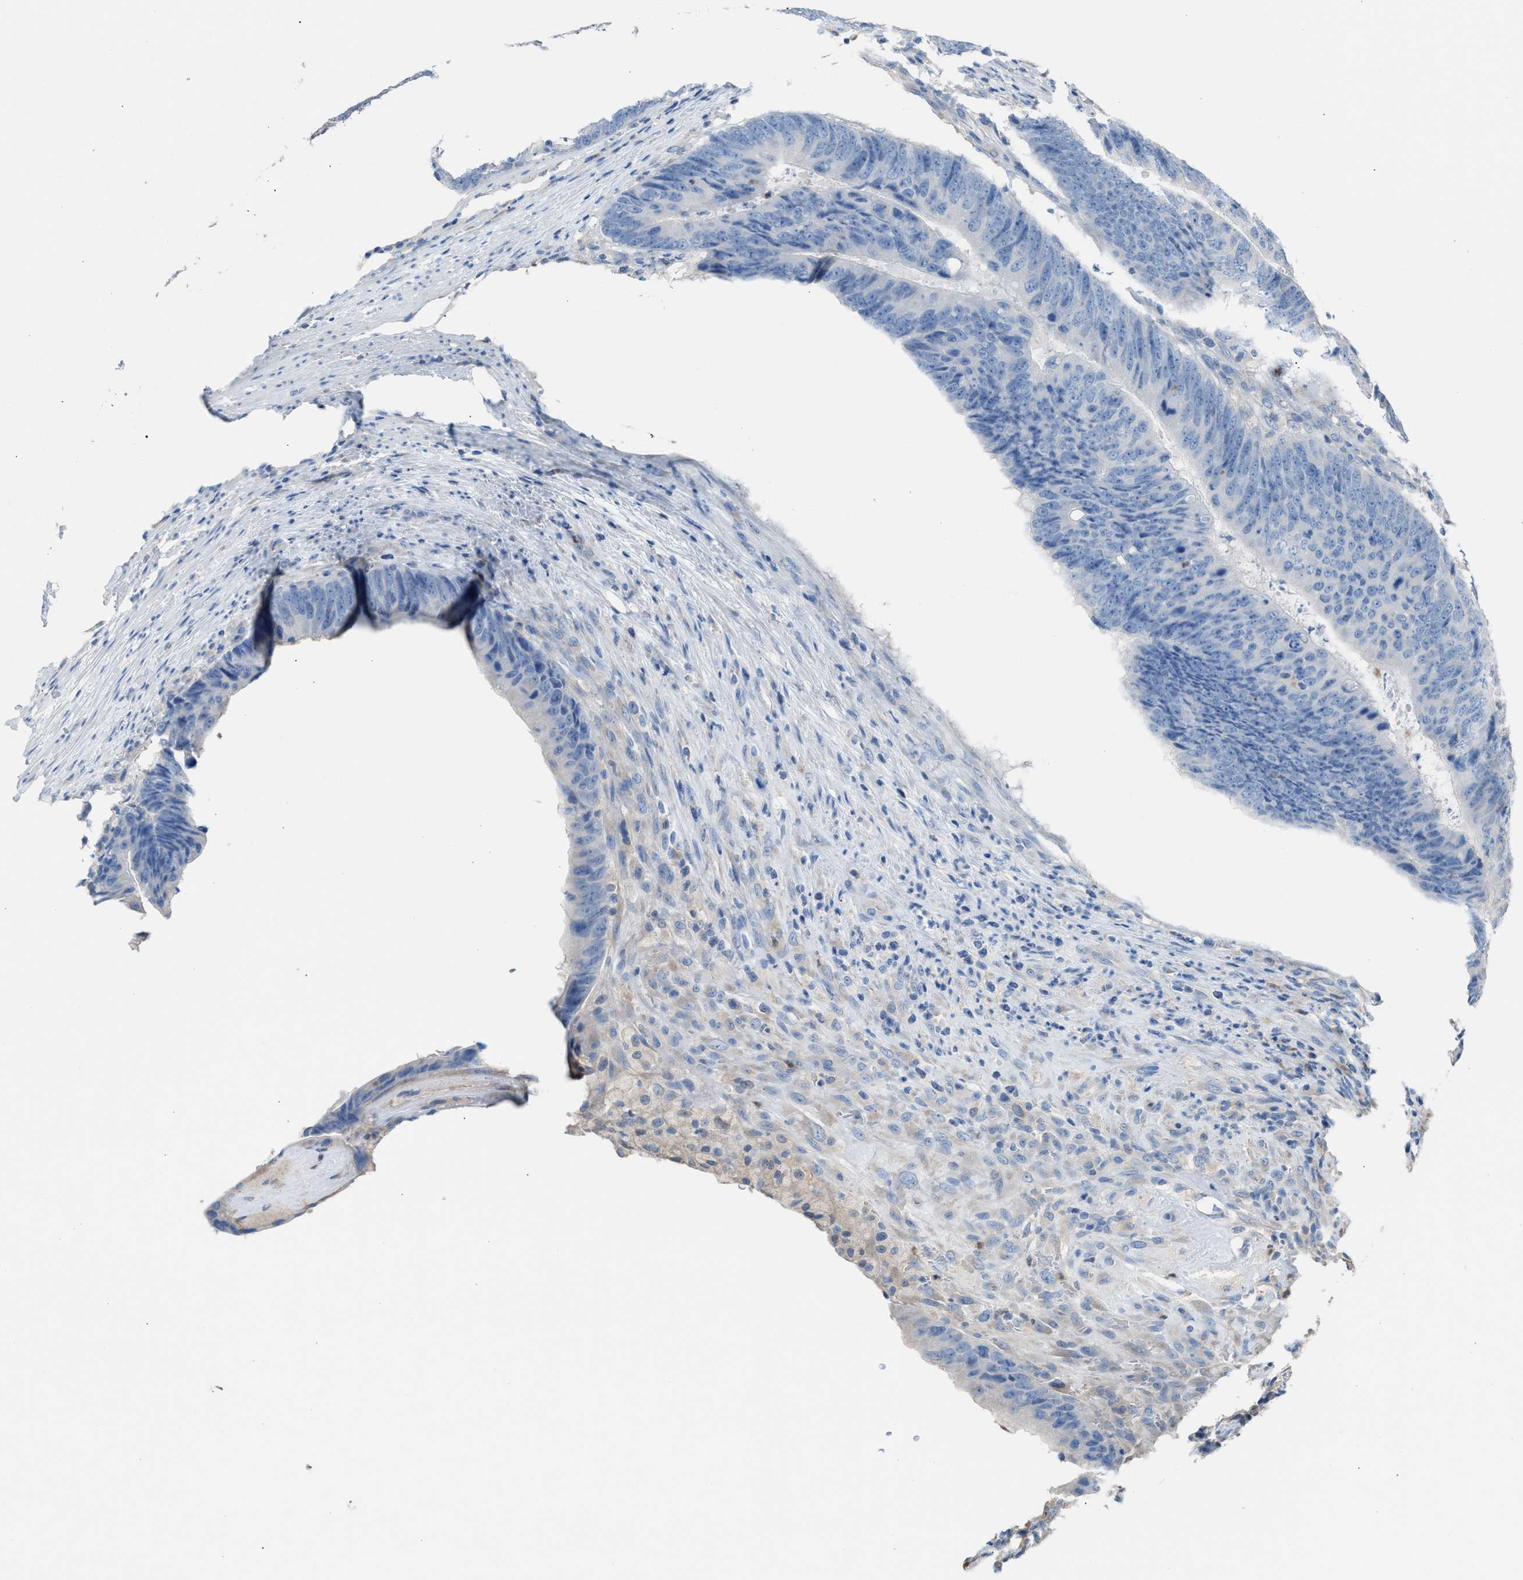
{"staining": {"intensity": "negative", "quantity": "none", "location": "none"}, "tissue": "colorectal cancer", "cell_type": "Tumor cells", "image_type": "cancer", "snomed": [{"axis": "morphology", "description": "Adenocarcinoma, NOS"}, {"axis": "topography", "description": "Colon"}], "caption": "Micrograph shows no protein expression in tumor cells of adenocarcinoma (colorectal) tissue. (DAB (3,3'-diaminobenzidine) immunohistochemistry (IHC), high magnification).", "gene": "NQO2", "patient": {"sex": "male", "age": 56}}